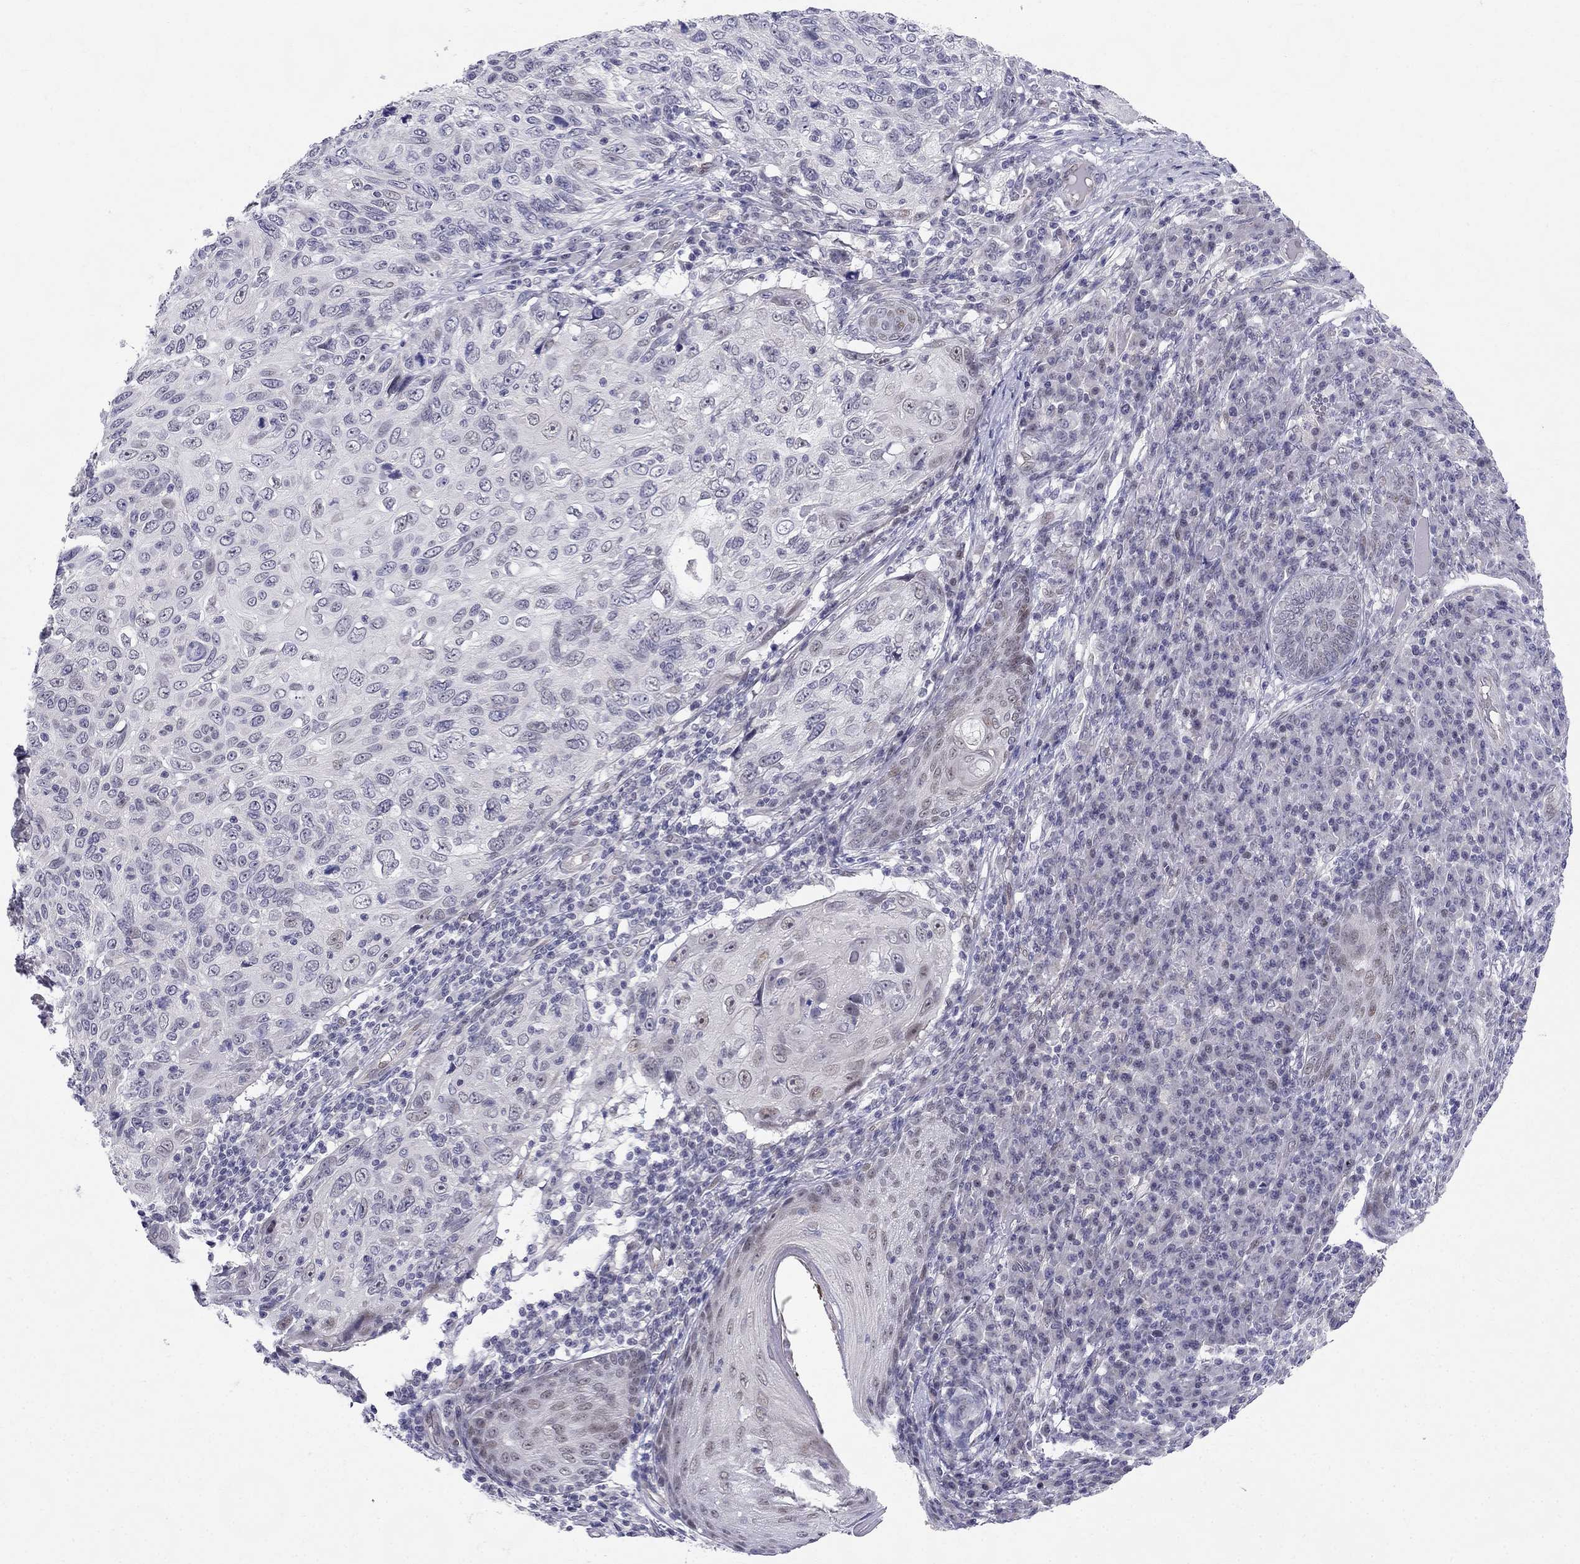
{"staining": {"intensity": "negative", "quantity": "none", "location": "none"}, "tissue": "skin cancer", "cell_type": "Tumor cells", "image_type": "cancer", "snomed": [{"axis": "morphology", "description": "Squamous cell carcinoma, NOS"}, {"axis": "topography", "description": "Skin"}], "caption": "Immunohistochemistry (IHC) micrograph of skin cancer stained for a protein (brown), which demonstrates no staining in tumor cells.", "gene": "BAG5", "patient": {"sex": "male", "age": 92}}